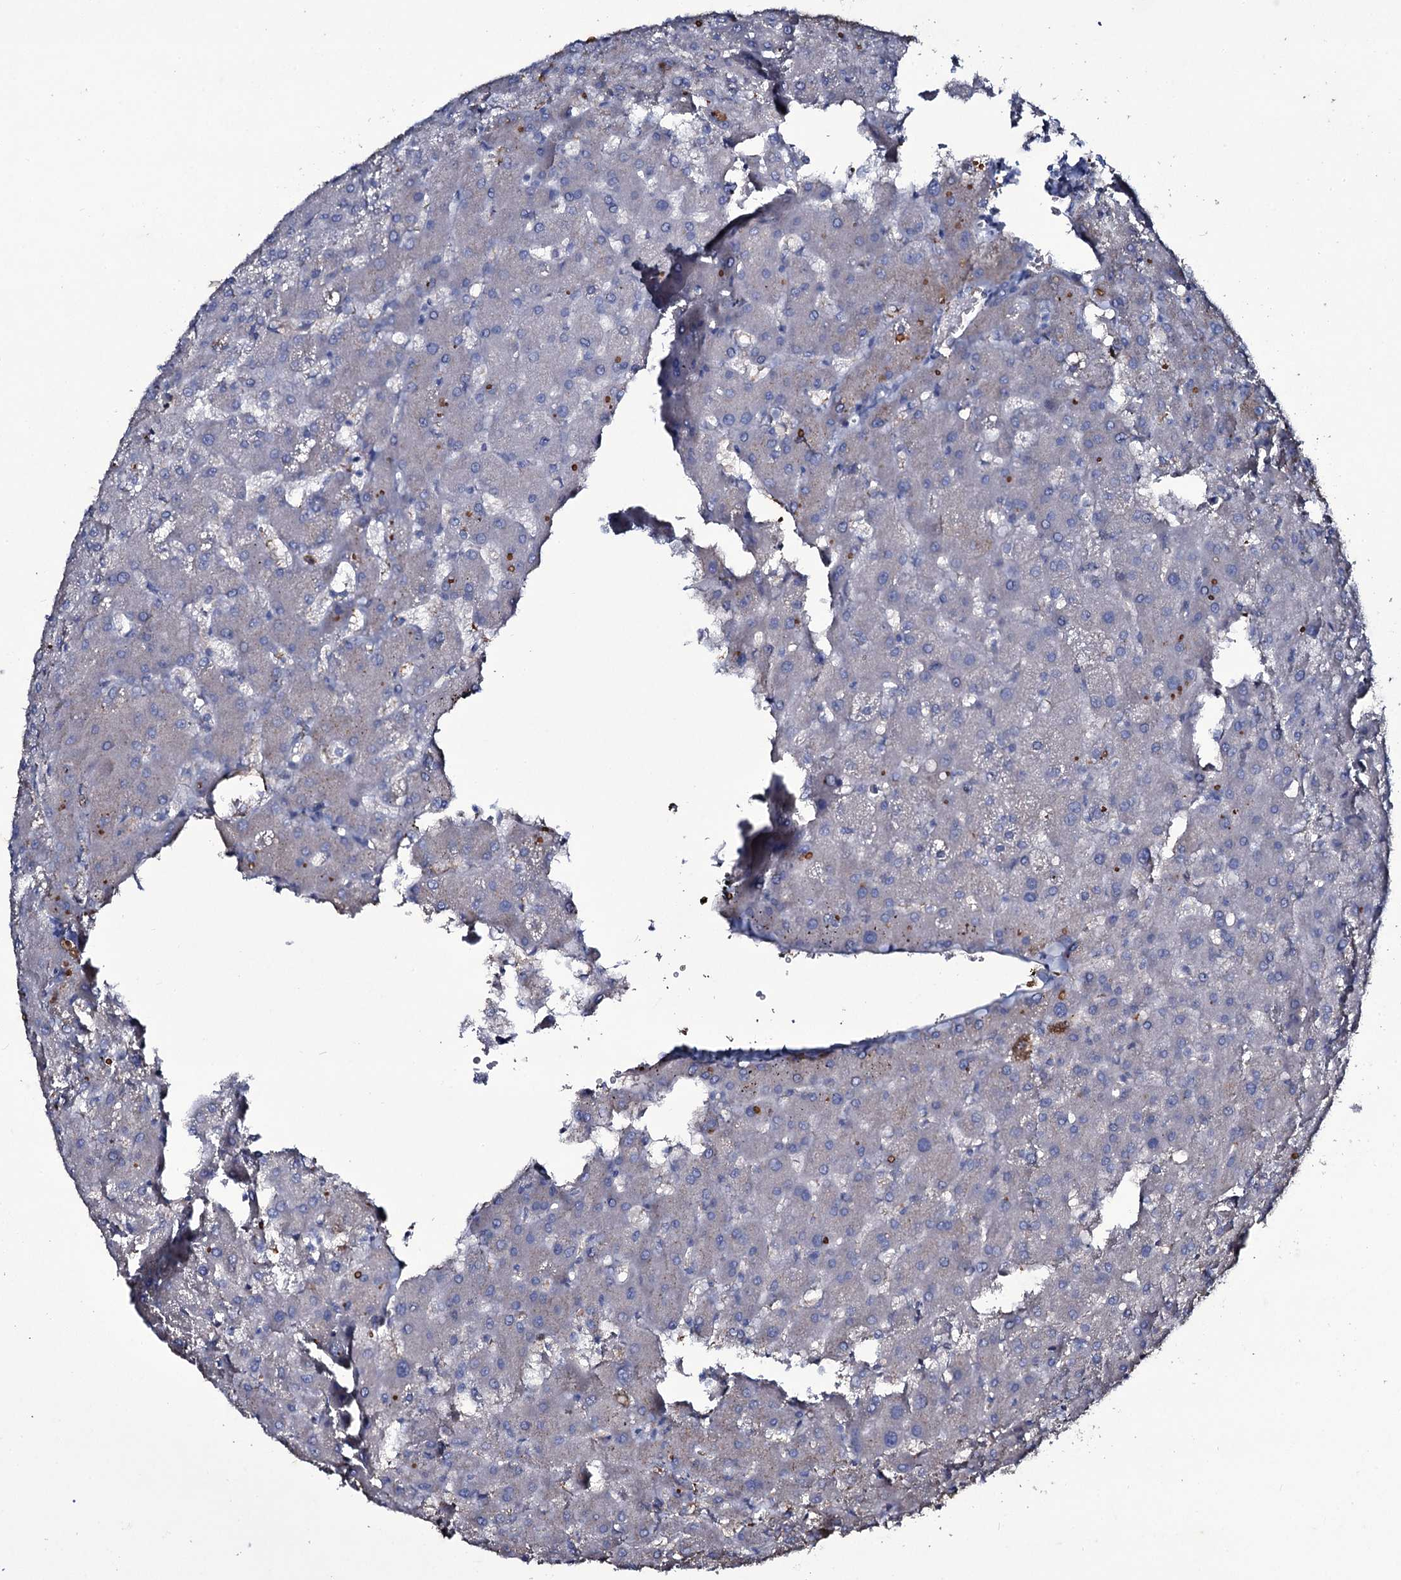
{"staining": {"intensity": "negative", "quantity": "none", "location": "none"}, "tissue": "liver", "cell_type": "Cholangiocytes", "image_type": "normal", "snomed": [{"axis": "morphology", "description": "Normal tissue, NOS"}, {"axis": "topography", "description": "Liver"}], "caption": "An image of liver stained for a protein shows no brown staining in cholangiocytes. (DAB (3,3'-diaminobenzidine) immunohistochemistry (IHC), high magnification).", "gene": "EDN1", "patient": {"sex": "female", "age": 63}}